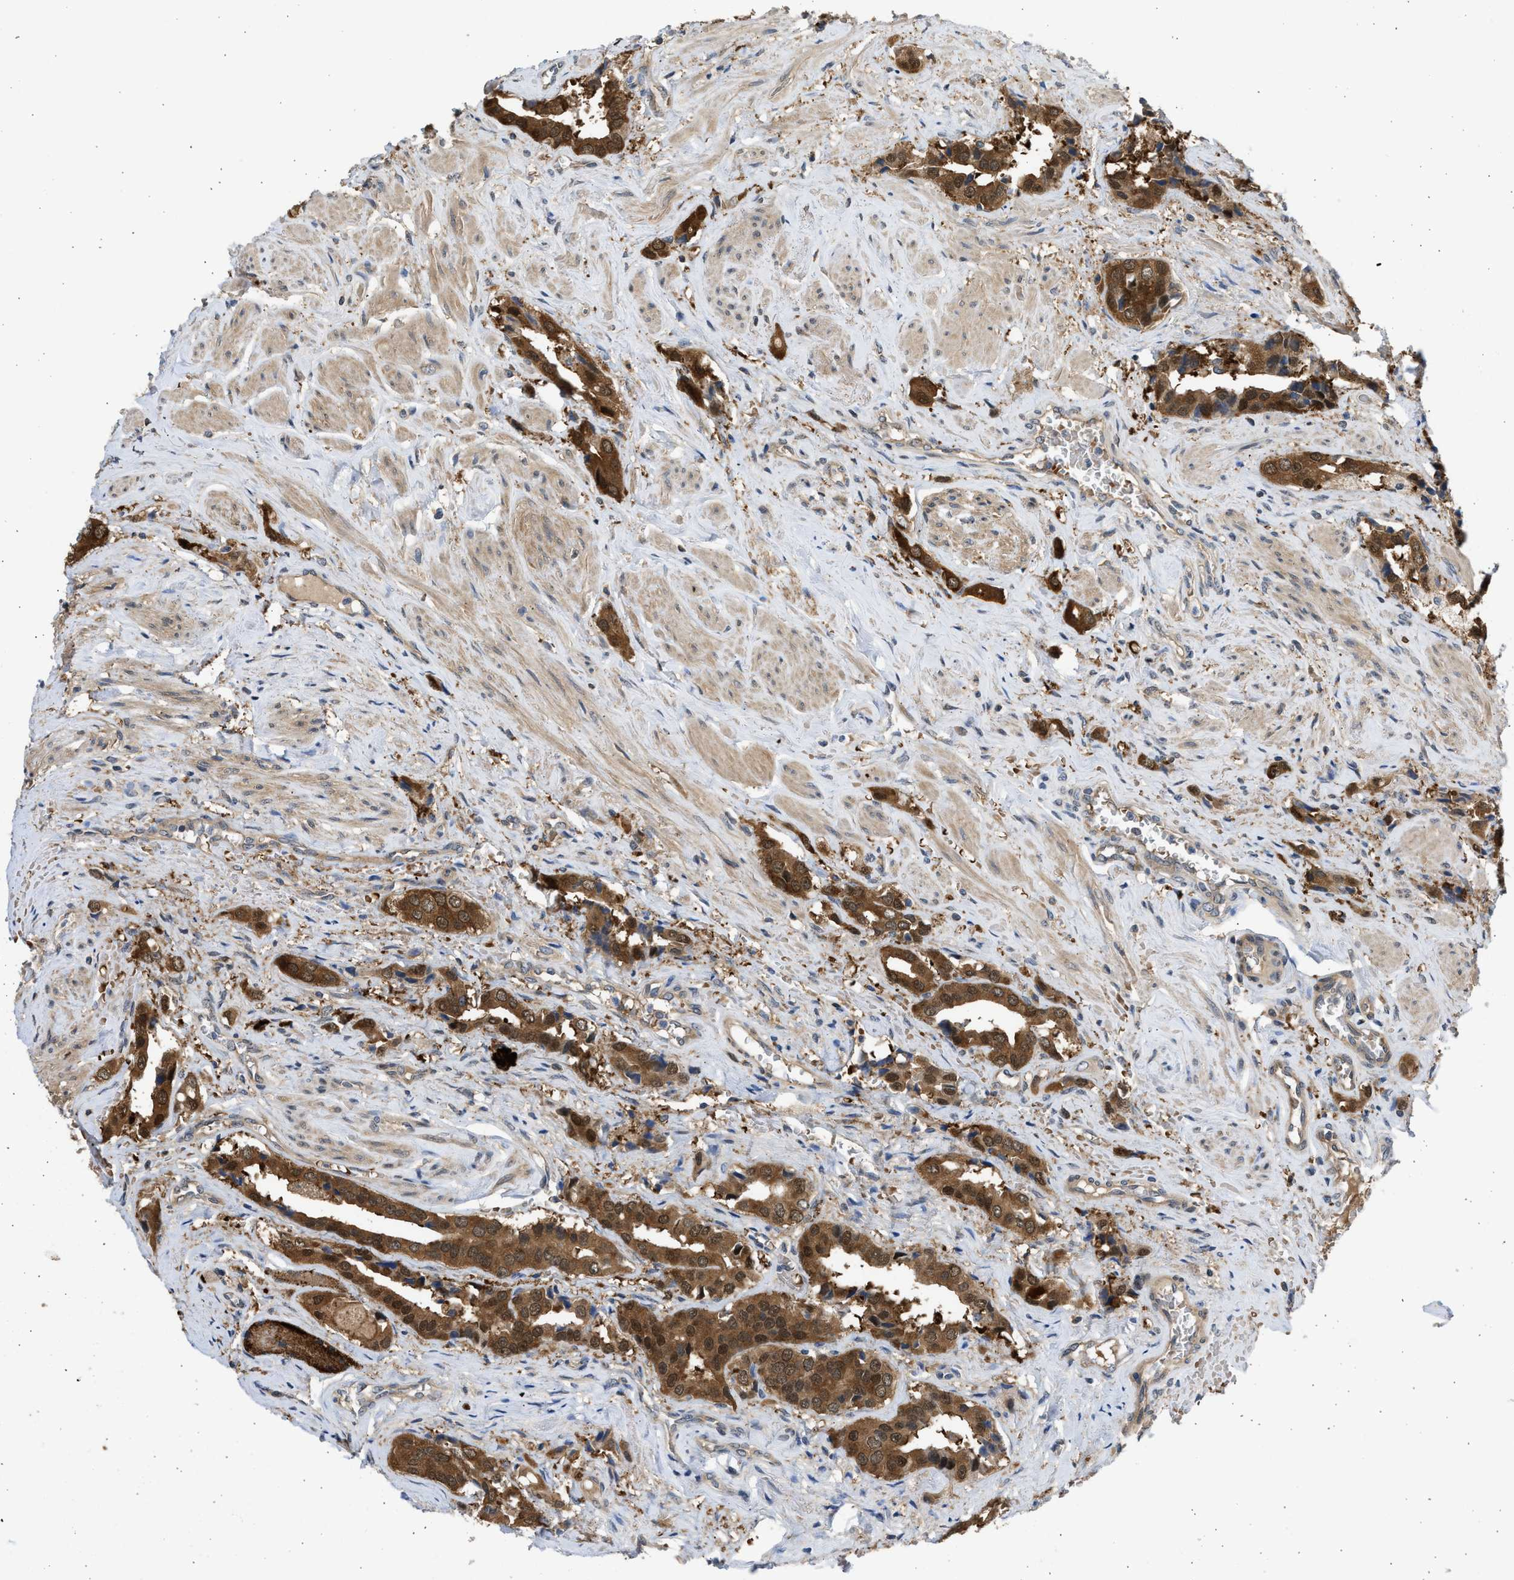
{"staining": {"intensity": "strong", "quantity": ">75%", "location": "cytoplasmic/membranous,nuclear"}, "tissue": "prostate cancer", "cell_type": "Tumor cells", "image_type": "cancer", "snomed": [{"axis": "morphology", "description": "Adenocarcinoma, High grade"}, {"axis": "topography", "description": "Prostate"}], "caption": "There is high levels of strong cytoplasmic/membranous and nuclear staining in tumor cells of prostate cancer, as demonstrated by immunohistochemical staining (brown color).", "gene": "MAPK7", "patient": {"sex": "male", "age": 52}}